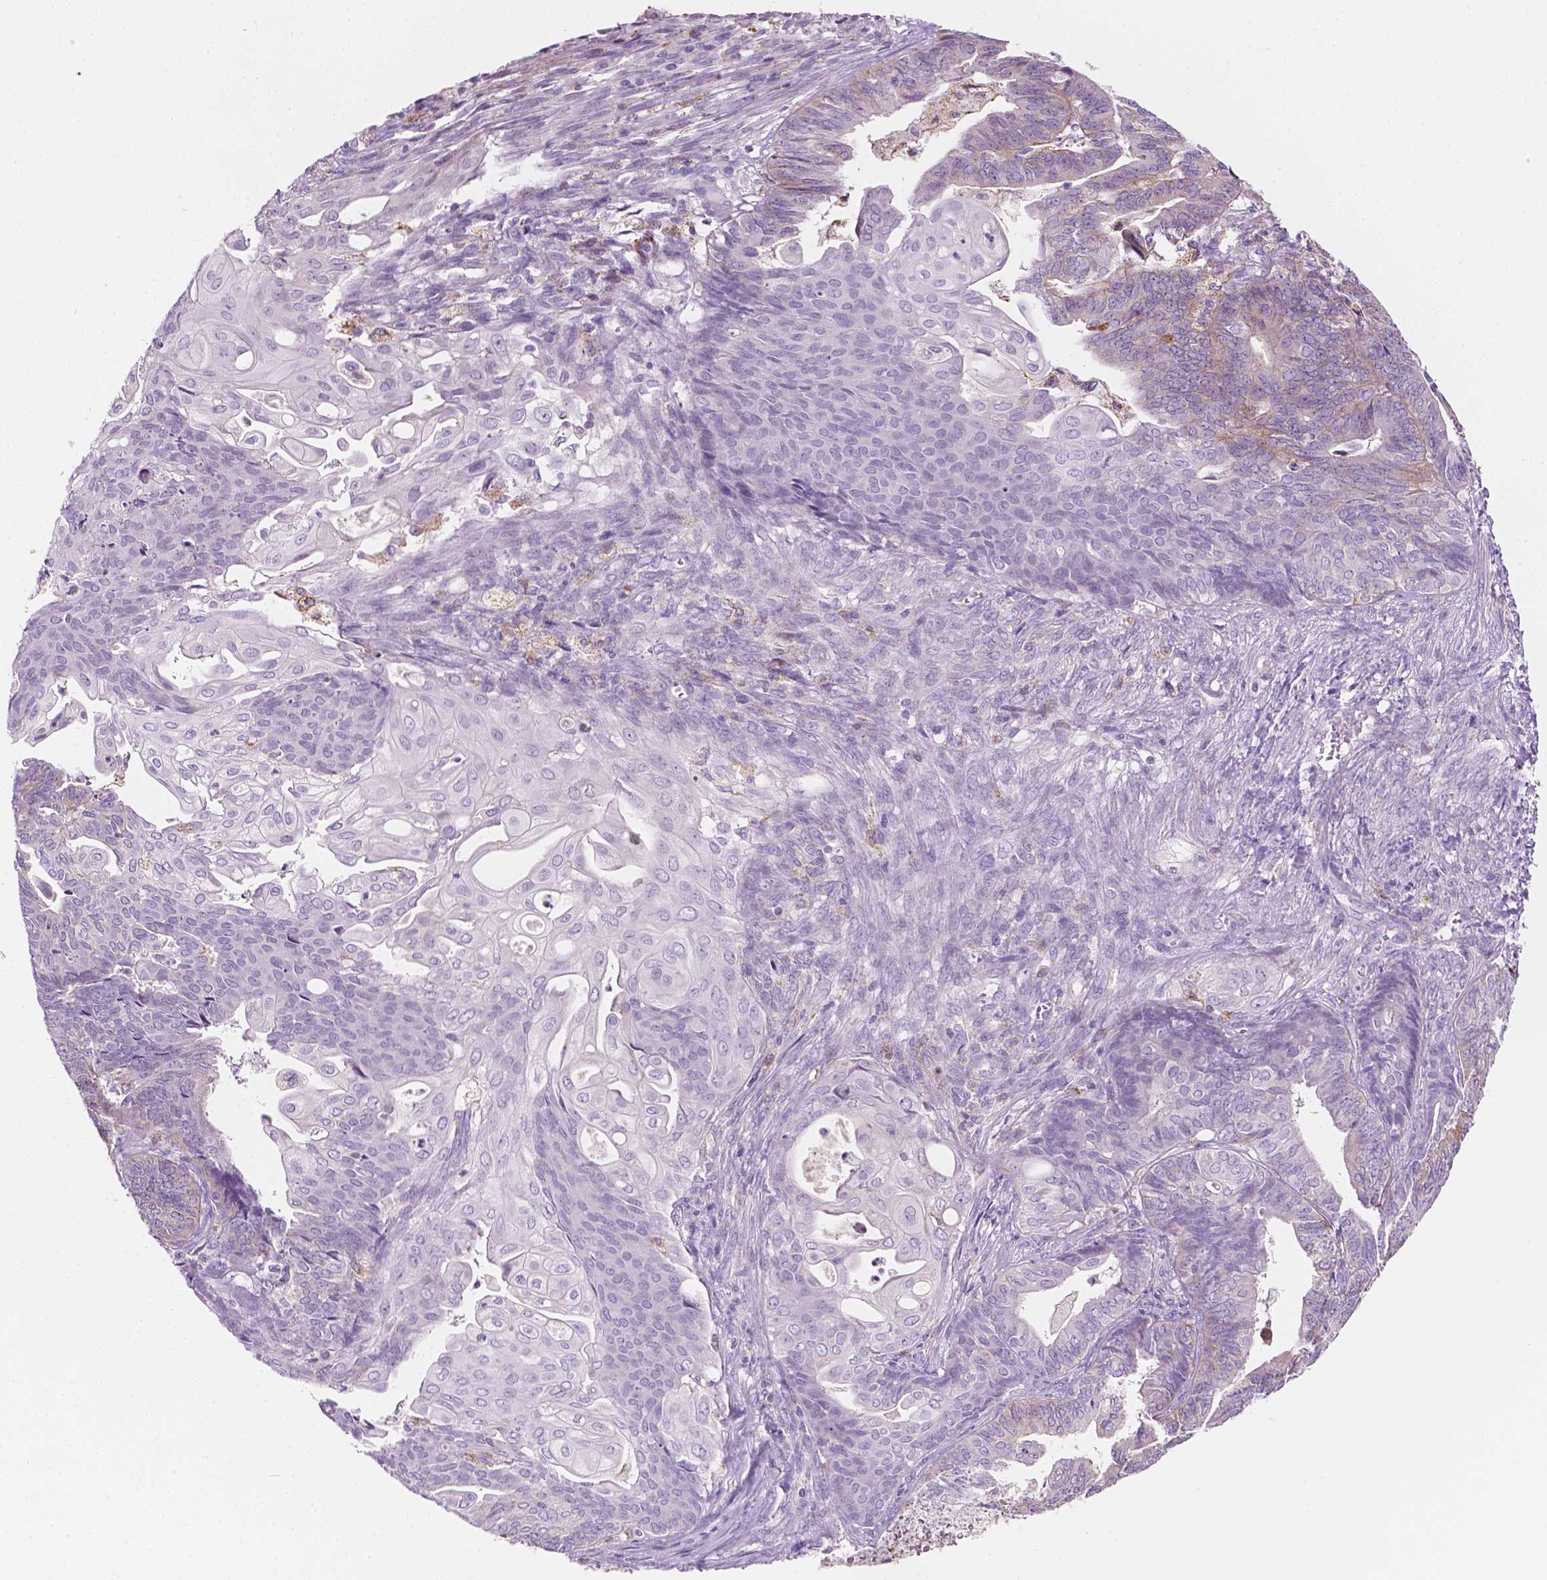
{"staining": {"intensity": "negative", "quantity": "none", "location": "none"}, "tissue": "endometrial cancer", "cell_type": "Tumor cells", "image_type": "cancer", "snomed": [{"axis": "morphology", "description": "Adenocarcinoma, NOS"}, {"axis": "topography", "description": "Endometrium"}], "caption": "Immunohistochemical staining of adenocarcinoma (endometrial) exhibits no significant positivity in tumor cells. The staining was performed using DAB to visualize the protein expression in brown, while the nuclei were stained in blue with hematoxylin (Magnification: 20x).", "gene": "NOS1AP", "patient": {"sex": "female", "age": 73}}